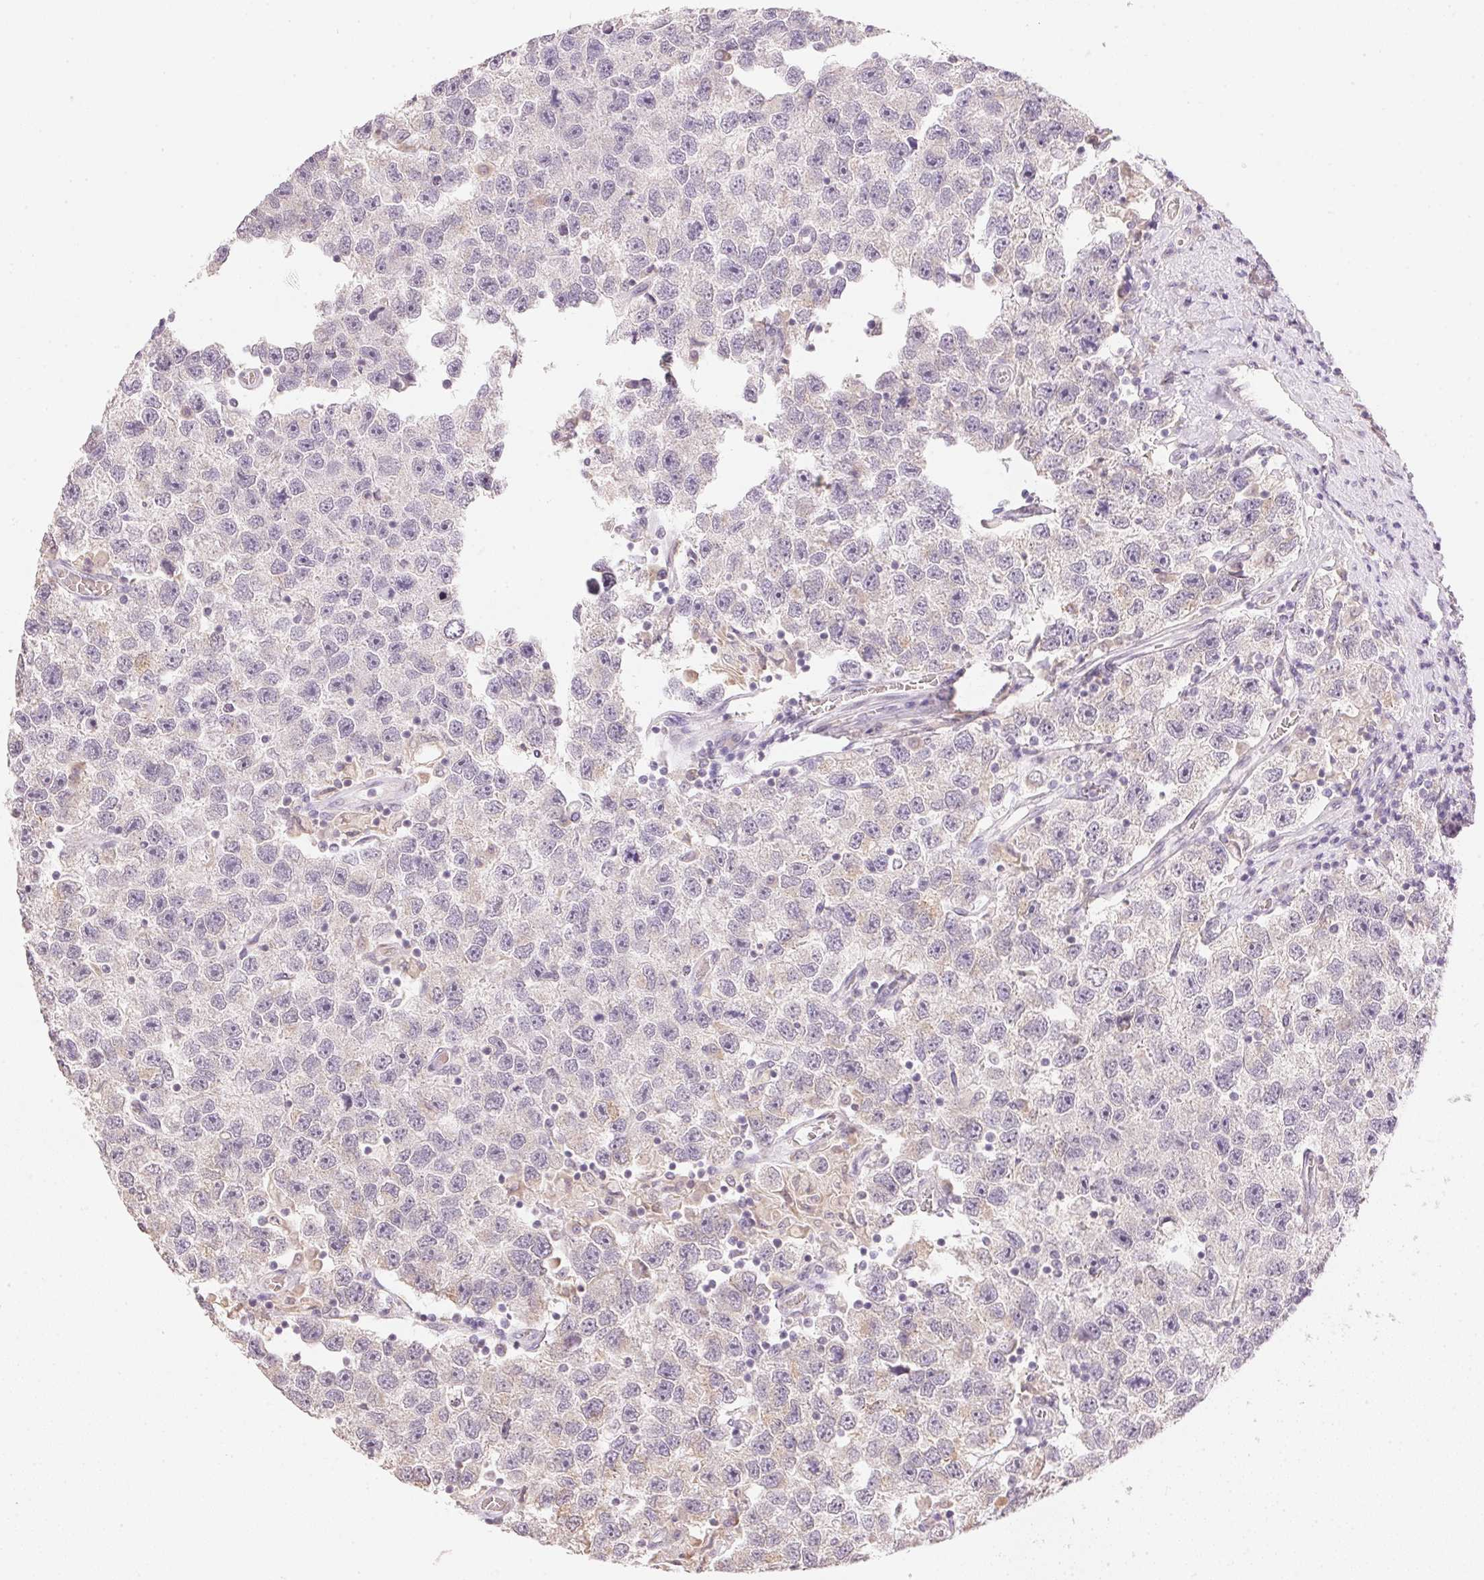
{"staining": {"intensity": "negative", "quantity": "none", "location": "none"}, "tissue": "testis cancer", "cell_type": "Tumor cells", "image_type": "cancer", "snomed": [{"axis": "morphology", "description": "Seminoma, NOS"}, {"axis": "topography", "description": "Testis"}], "caption": "Testis seminoma was stained to show a protein in brown. There is no significant positivity in tumor cells. (Brightfield microscopy of DAB IHC at high magnification).", "gene": "DHCR24", "patient": {"sex": "male", "age": 26}}